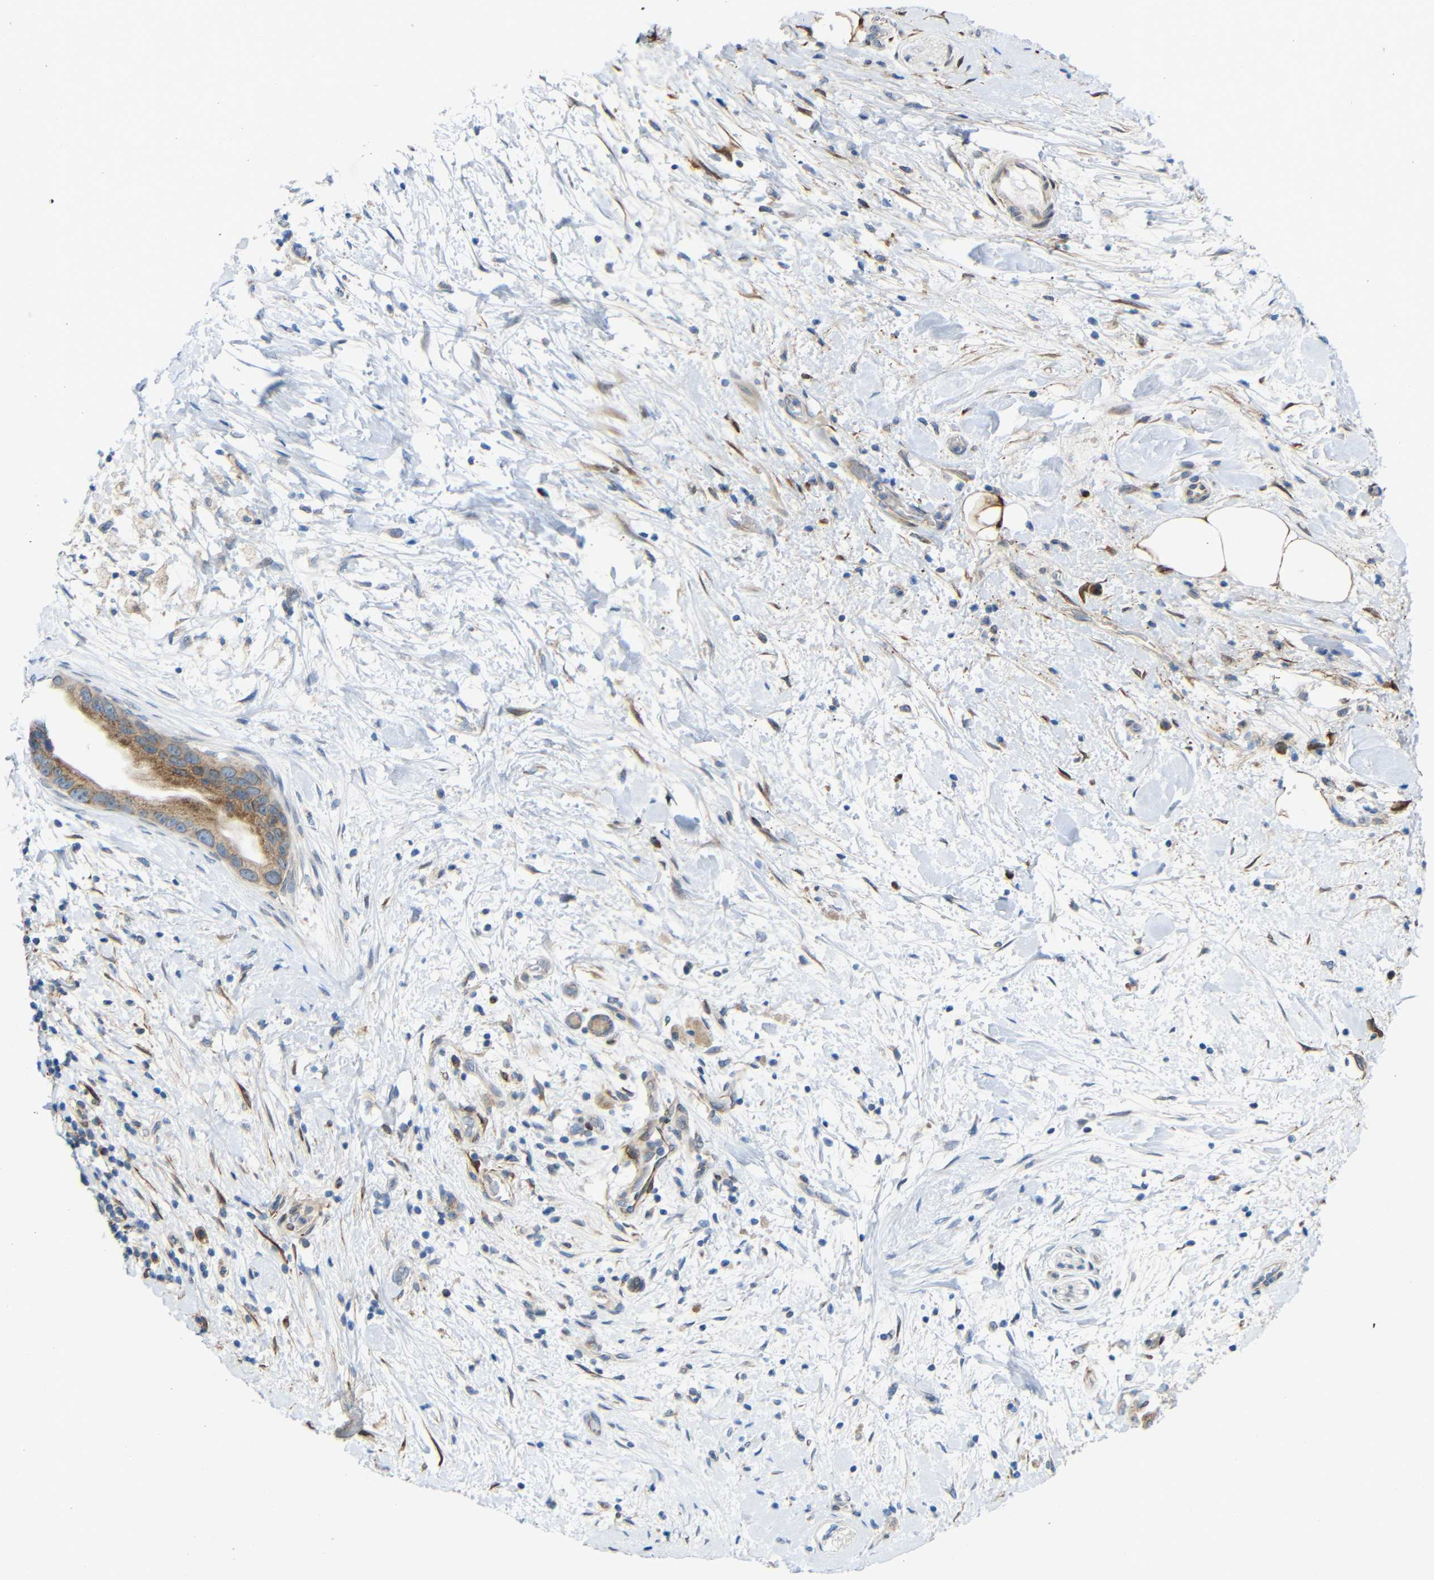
{"staining": {"intensity": "weak", "quantity": ">75%", "location": "cytoplasmic/membranous"}, "tissue": "pancreatic cancer", "cell_type": "Tumor cells", "image_type": "cancer", "snomed": [{"axis": "morphology", "description": "Adenocarcinoma, NOS"}, {"axis": "topography", "description": "Pancreas"}], "caption": "Immunohistochemistry of adenocarcinoma (pancreatic) exhibits low levels of weak cytoplasmic/membranous staining in about >75% of tumor cells.", "gene": "TMEM25", "patient": {"sex": "male", "age": 55}}